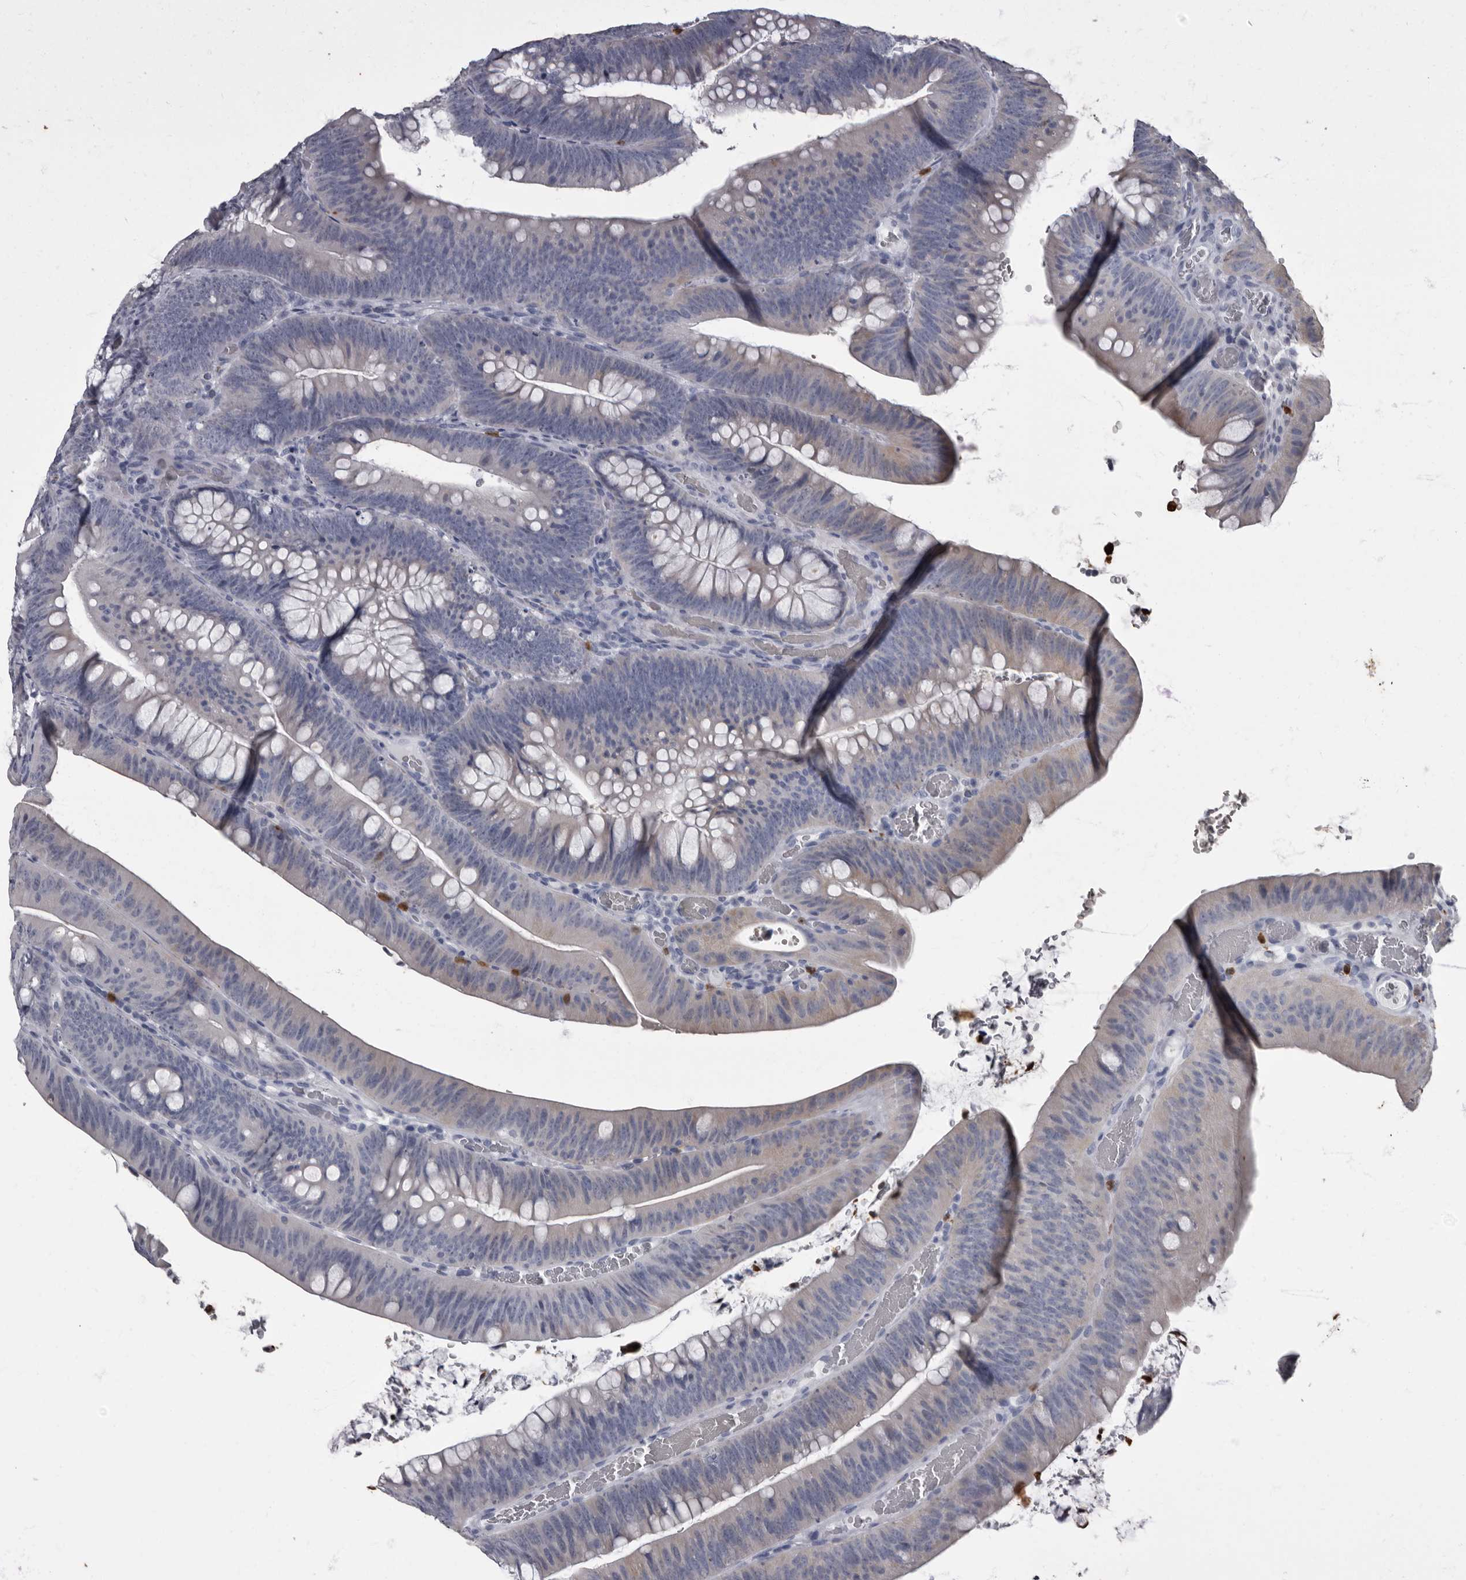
{"staining": {"intensity": "weak", "quantity": "<25%", "location": "cytoplasmic/membranous"}, "tissue": "colorectal cancer", "cell_type": "Tumor cells", "image_type": "cancer", "snomed": [{"axis": "morphology", "description": "Normal tissue, NOS"}, {"axis": "topography", "description": "Colon"}], "caption": "Immunohistochemistry micrograph of colorectal cancer stained for a protein (brown), which demonstrates no staining in tumor cells.", "gene": "TPD52L1", "patient": {"sex": "female", "age": 82}}